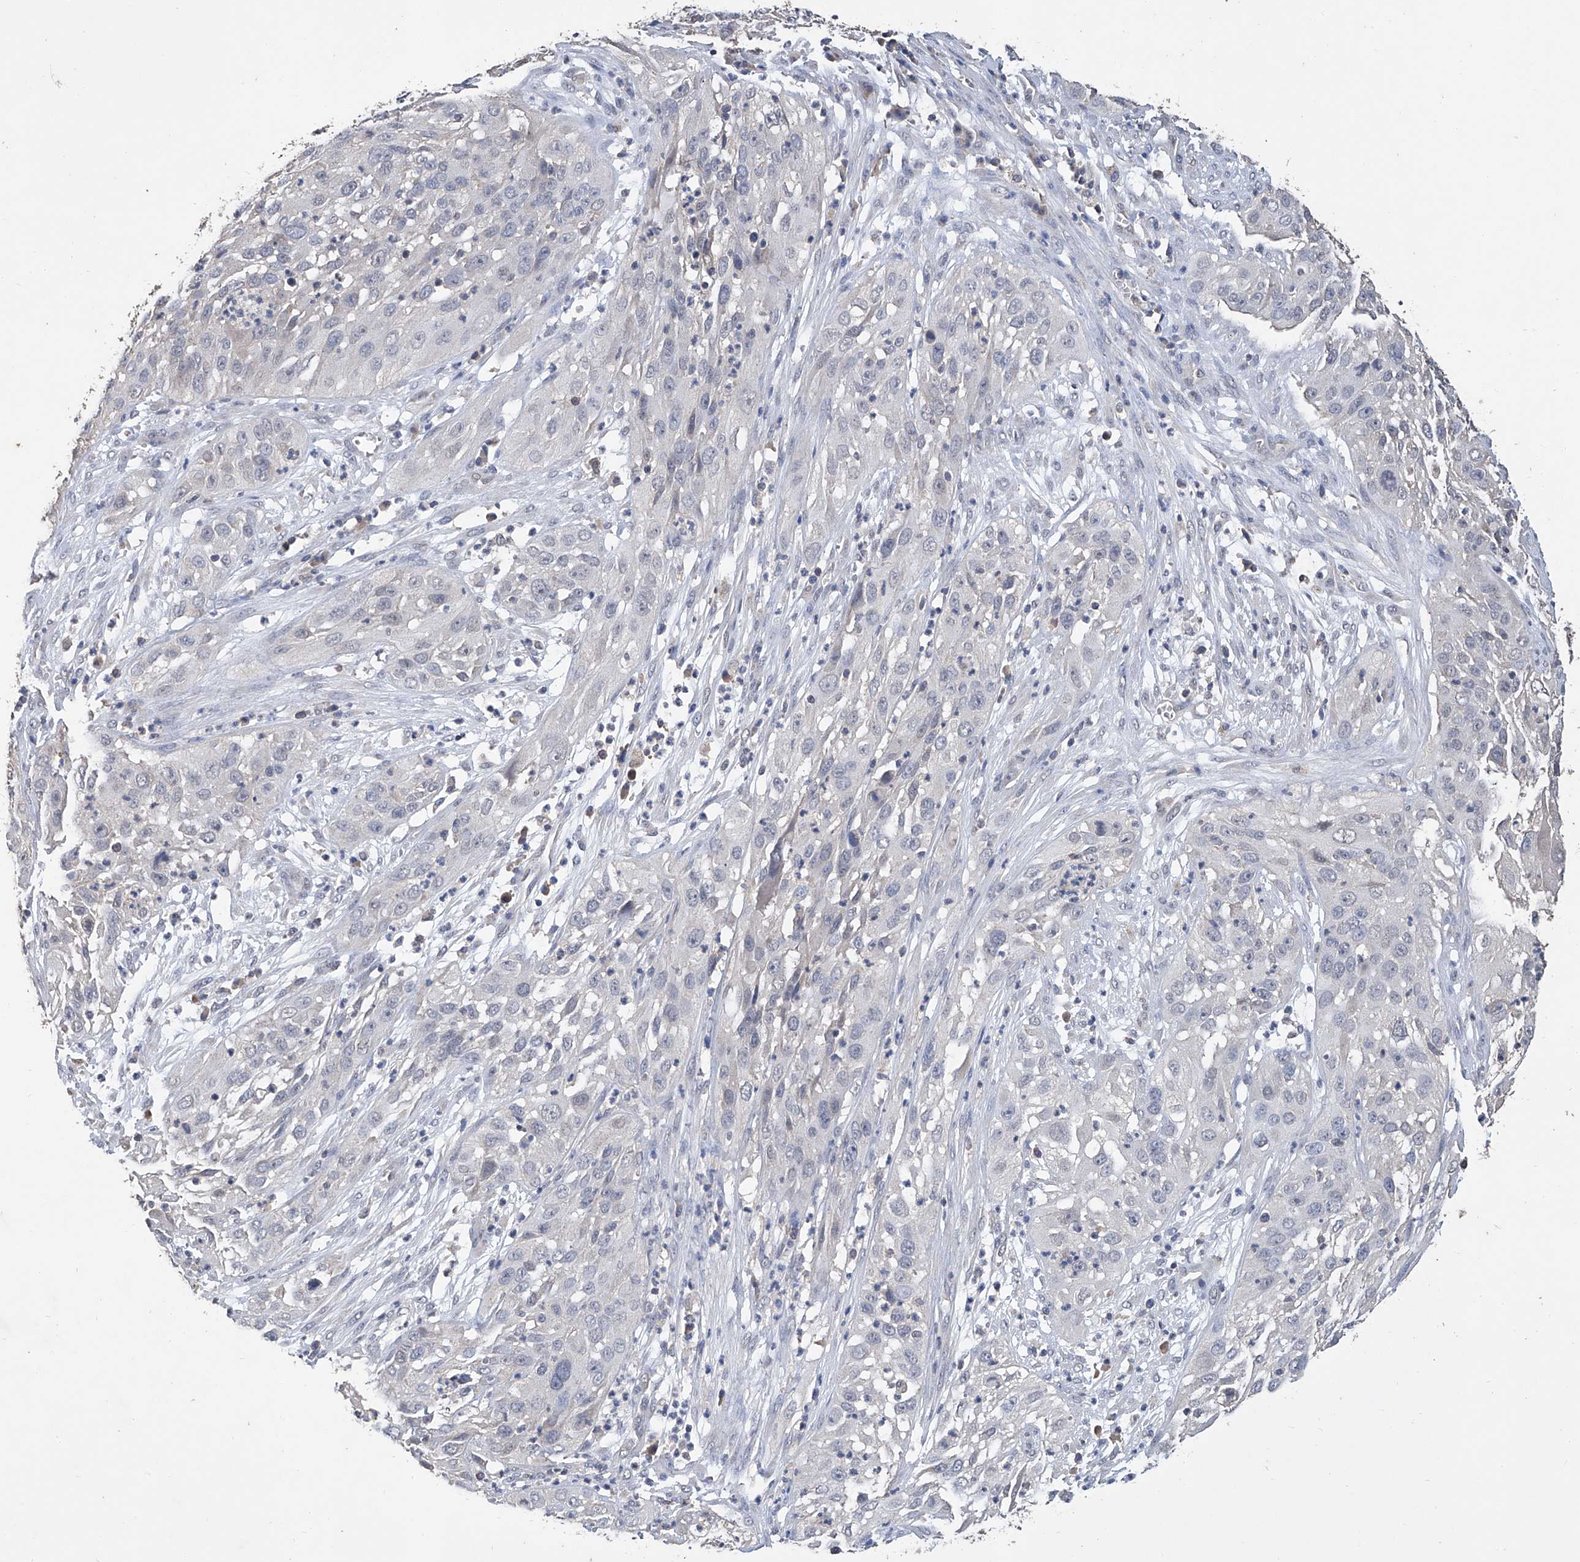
{"staining": {"intensity": "negative", "quantity": "none", "location": "none"}, "tissue": "cervical cancer", "cell_type": "Tumor cells", "image_type": "cancer", "snomed": [{"axis": "morphology", "description": "Squamous cell carcinoma, NOS"}, {"axis": "topography", "description": "Cervix"}], "caption": "Cervical cancer (squamous cell carcinoma) was stained to show a protein in brown. There is no significant positivity in tumor cells.", "gene": "GPT", "patient": {"sex": "female", "age": 32}}